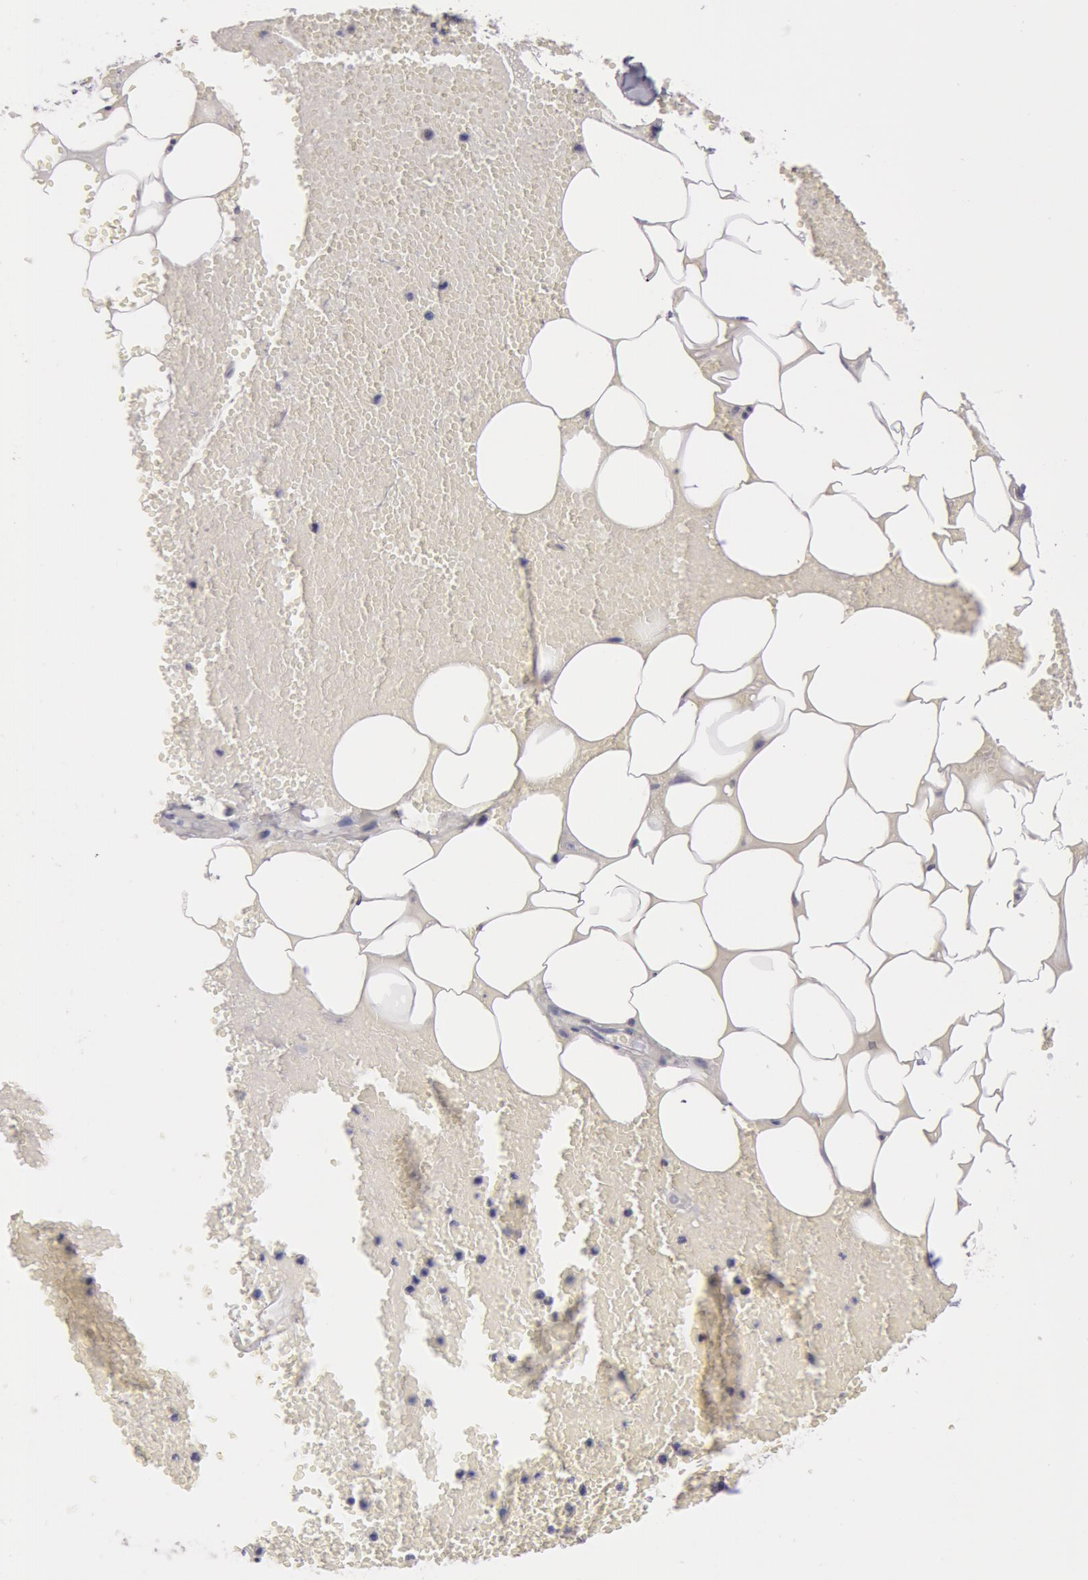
{"staining": {"intensity": "weak", "quantity": "25%-75%", "location": "cytoplasmic/membranous"}, "tissue": "adipose tissue", "cell_type": "Adipocytes", "image_type": "normal", "snomed": [{"axis": "morphology", "description": "Normal tissue, NOS"}, {"axis": "morphology", "description": "Inflammation, NOS"}, {"axis": "topography", "description": "Lymph node"}, {"axis": "topography", "description": "Peripheral nerve tissue"}], "caption": "IHC histopathology image of benign adipose tissue: human adipose tissue stained using IHC reveals low levels of weak protein expression localized specifically in the cytoplasmic/membranous of adipocytes, appearing as a cytoplasmic/membranous brown color.", "gene": "NLGN4X", "patient": {"sex": "male", "age": 52}}